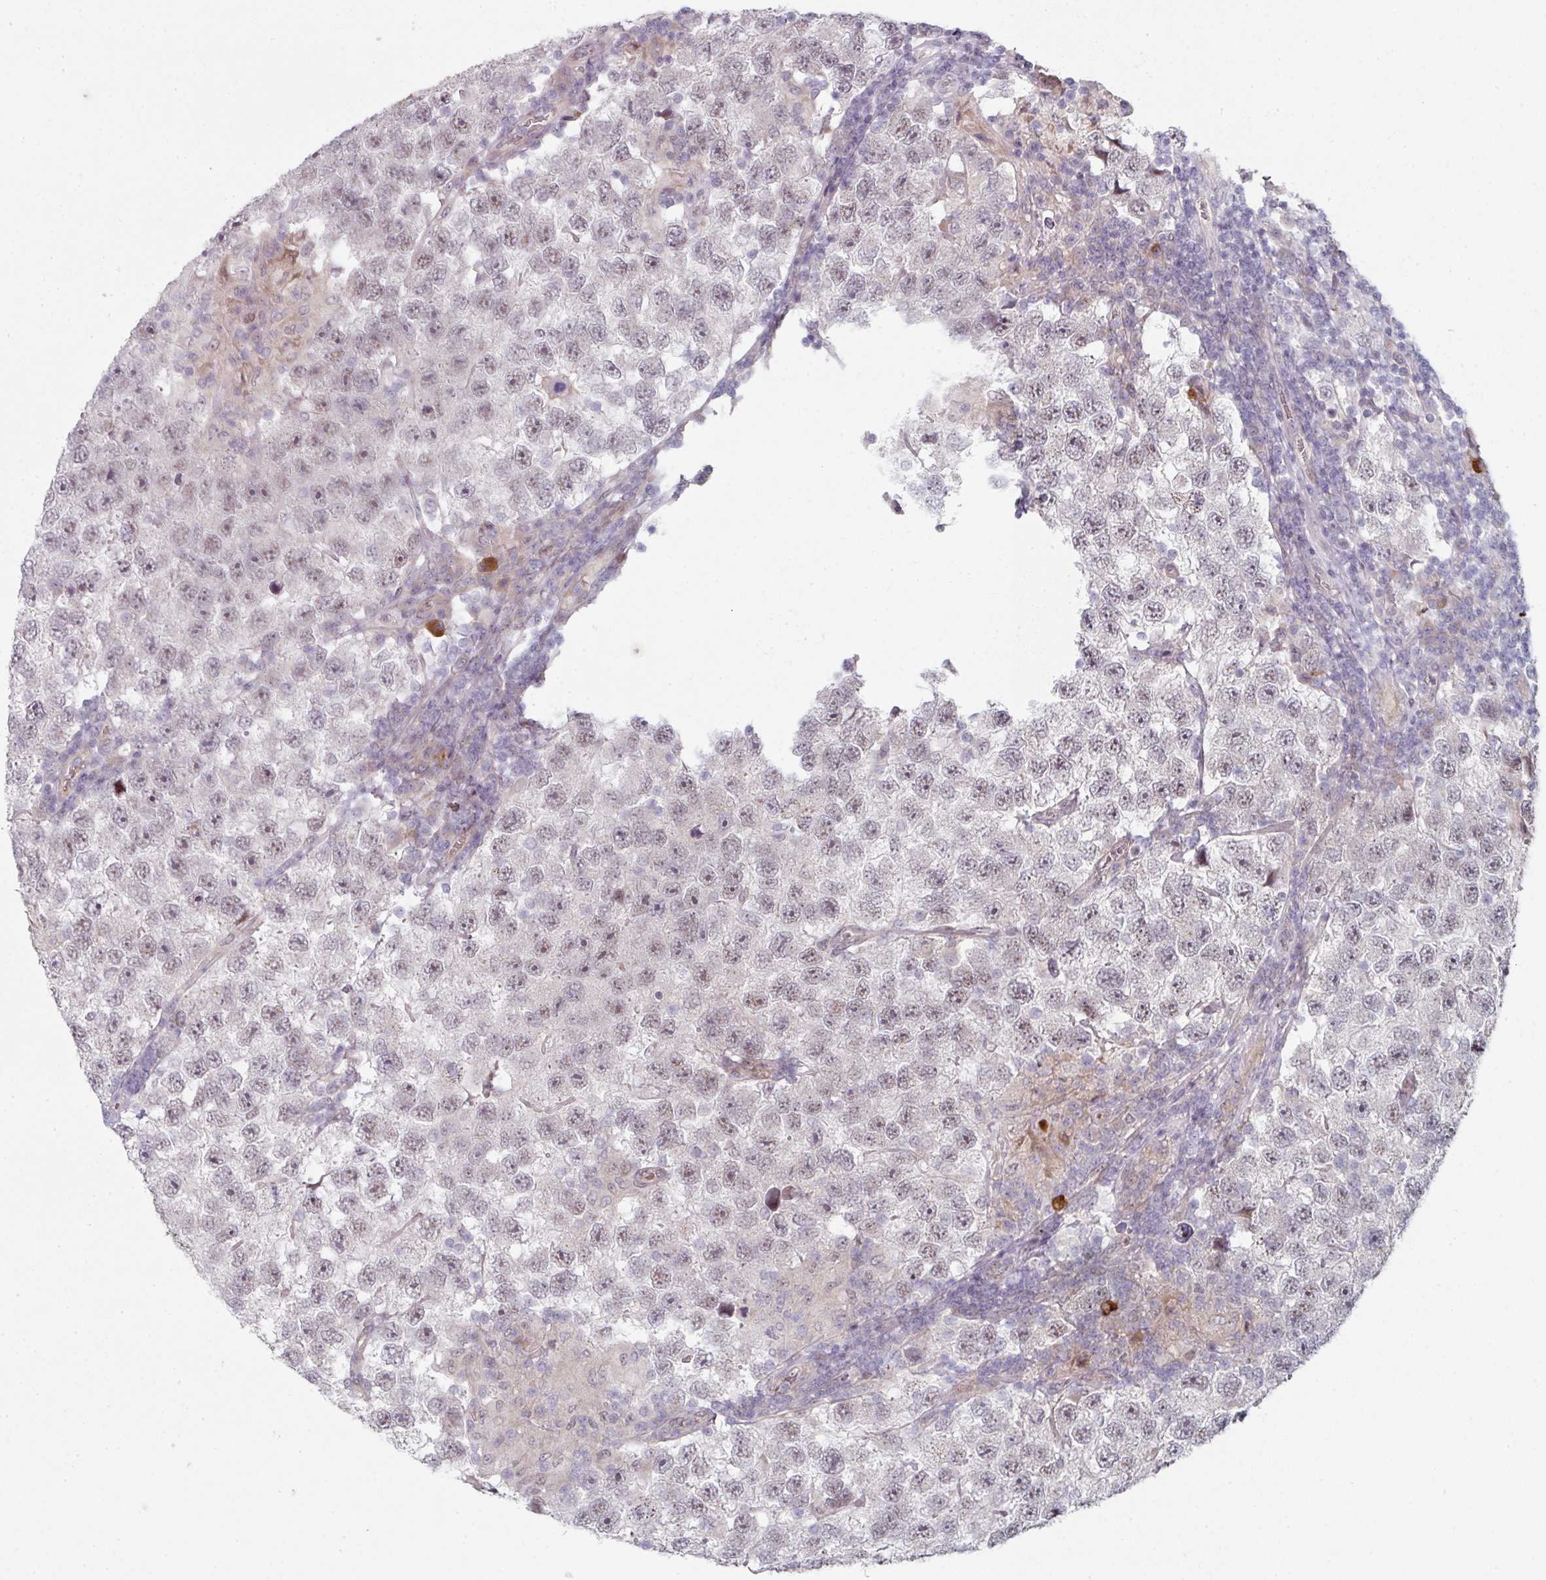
{"staining": {"intensity": "weak", "quantity": "25%-75%", "location": "nuclear"}, "tissue": "testis cancer", "cell_type": "Tumor cells", "image_type": "cancer", "snomed": [{"axis": "morphology", "description": "Seminoma, NOS"}, {"axis": "topography", "description": "Testis"}], "caption": "A brown stain labels weak nuclear staining of a protein in testis cancer tumor cells.", "gene": "TMCC1", "patient": {"sex": "male", "age": 26}}